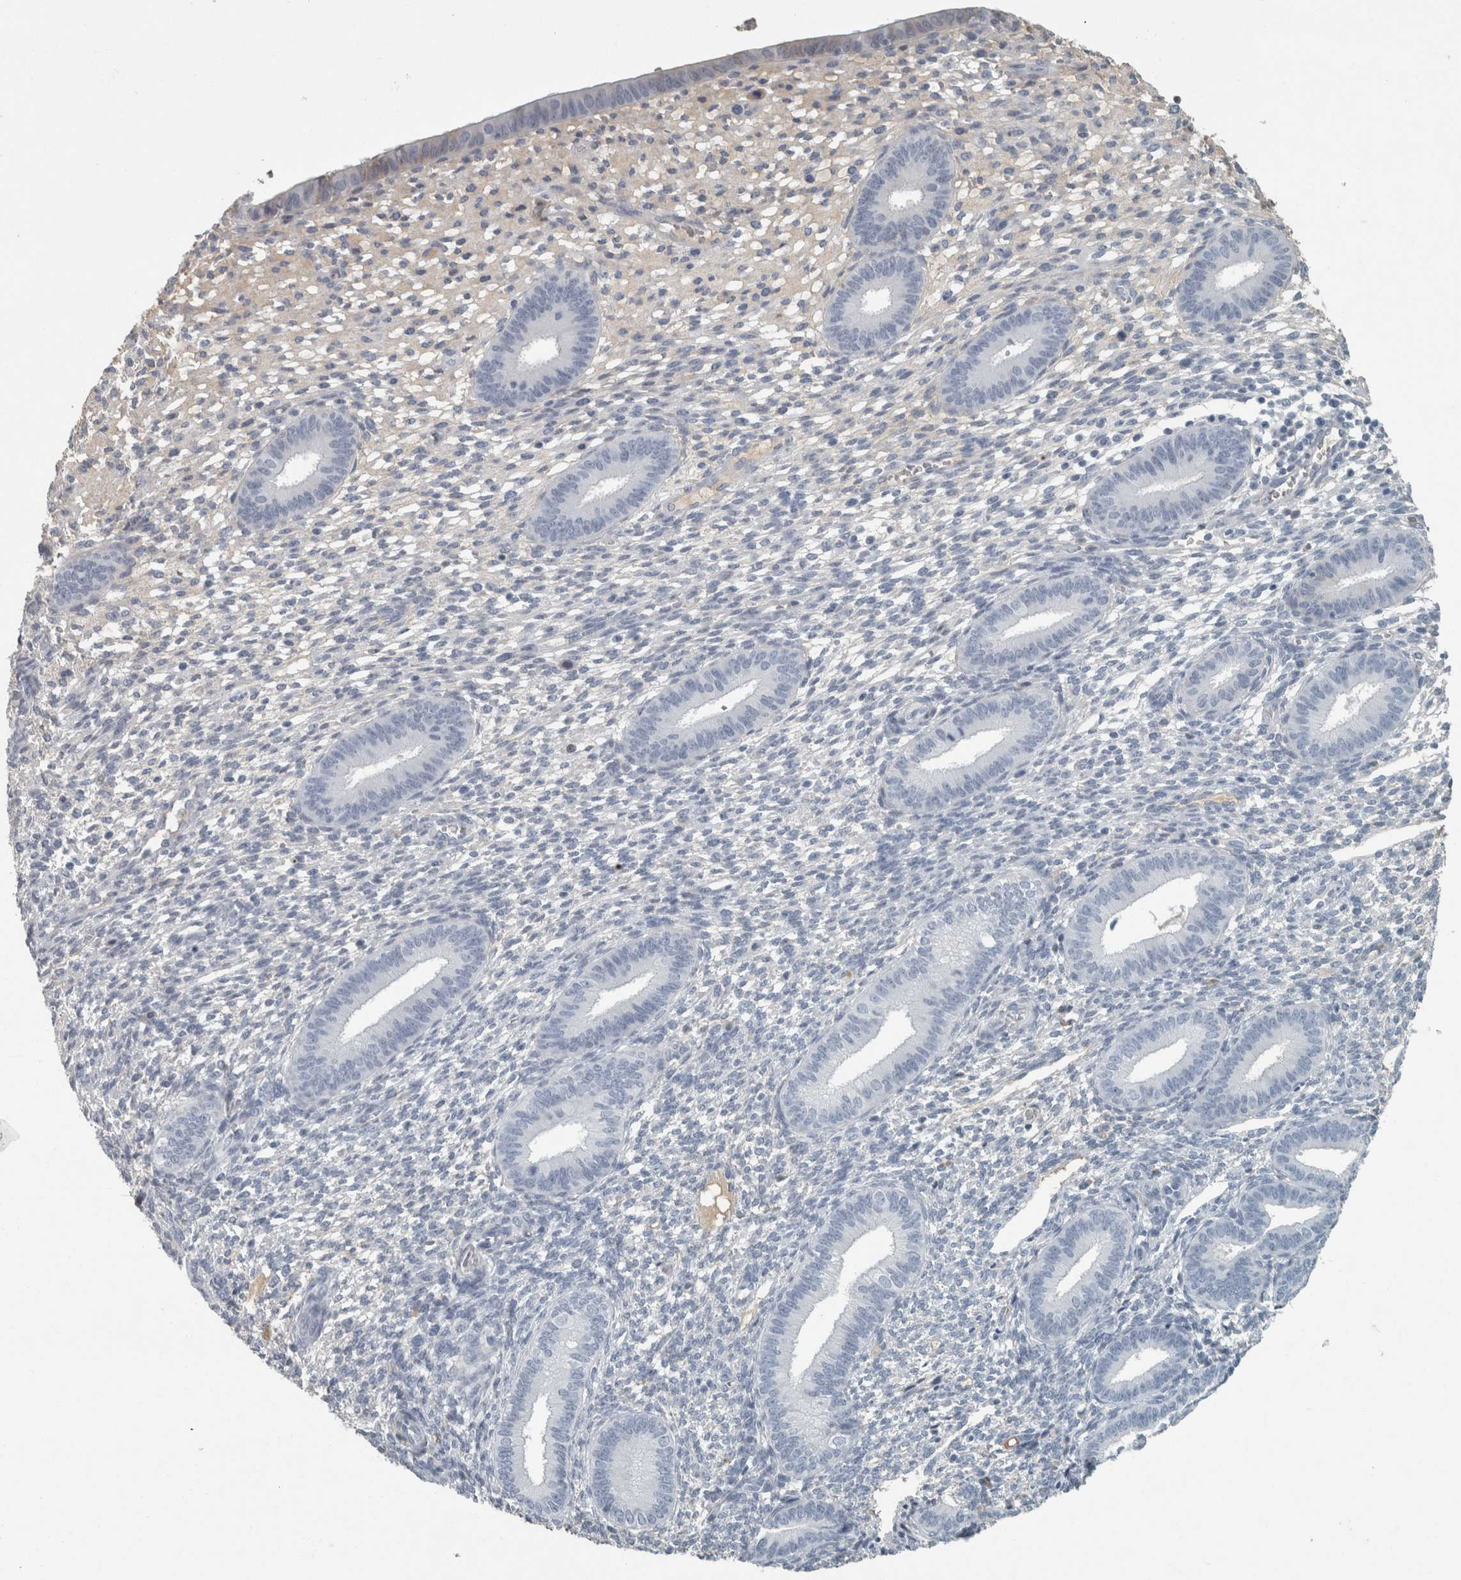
{"staining": {"intensity": "negative", "quantity": "none", "location": "none"}, "tissue": "endometrium", "cell_type": "Cells in endometrial stroma", "image_type": "normal", "snomed": [{"axis": "morphology", "description": "Normal tissue, NOS"}, {"axis": "topography", "description": "Endometrium"}], "caption": "Immunohistochemical staining of benign human endometrium demonstrates no significant positivity in cells in endometrial stroma.", "gene": "CHL1", "patient": {"sex": "female", "age": 46}}